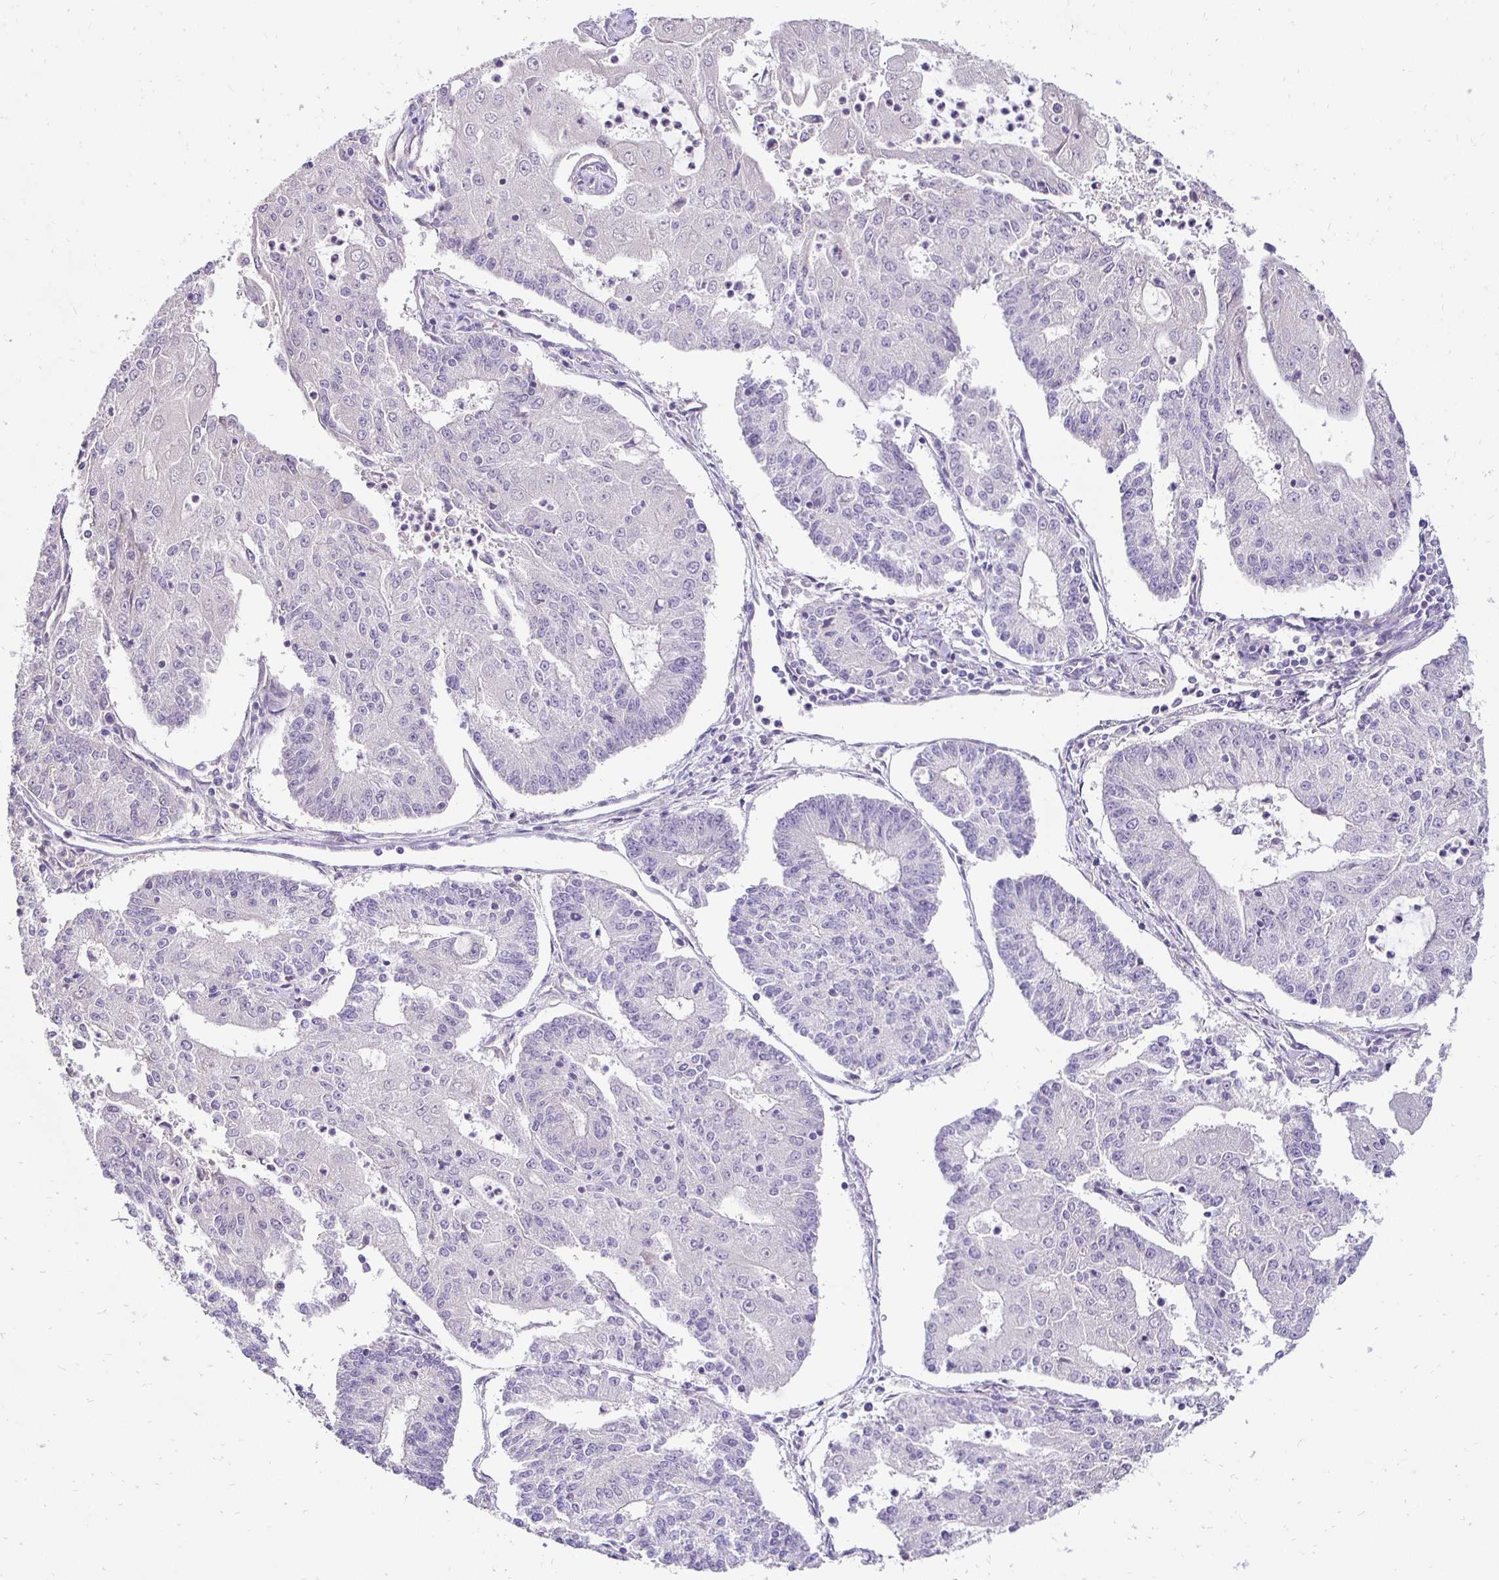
{"staining": {"intensity": "negative", "quantity": "none", "location": "none"}, "tissue": "endometrial cancer", "cell_type": "Tumor cells", "image_type": "cancer", "snomed": [{"axis": "morphology", "description": "Adenocarcinoma, NOS"}, {"axis": "topography", "description": "Endometrium"}], "caption": "The histopathology image reveals no staining of tumor cells in endometrial adenocarcinoma.", "gene": "SLC9A1", "patient": {"sex": "female", "age": 56}}